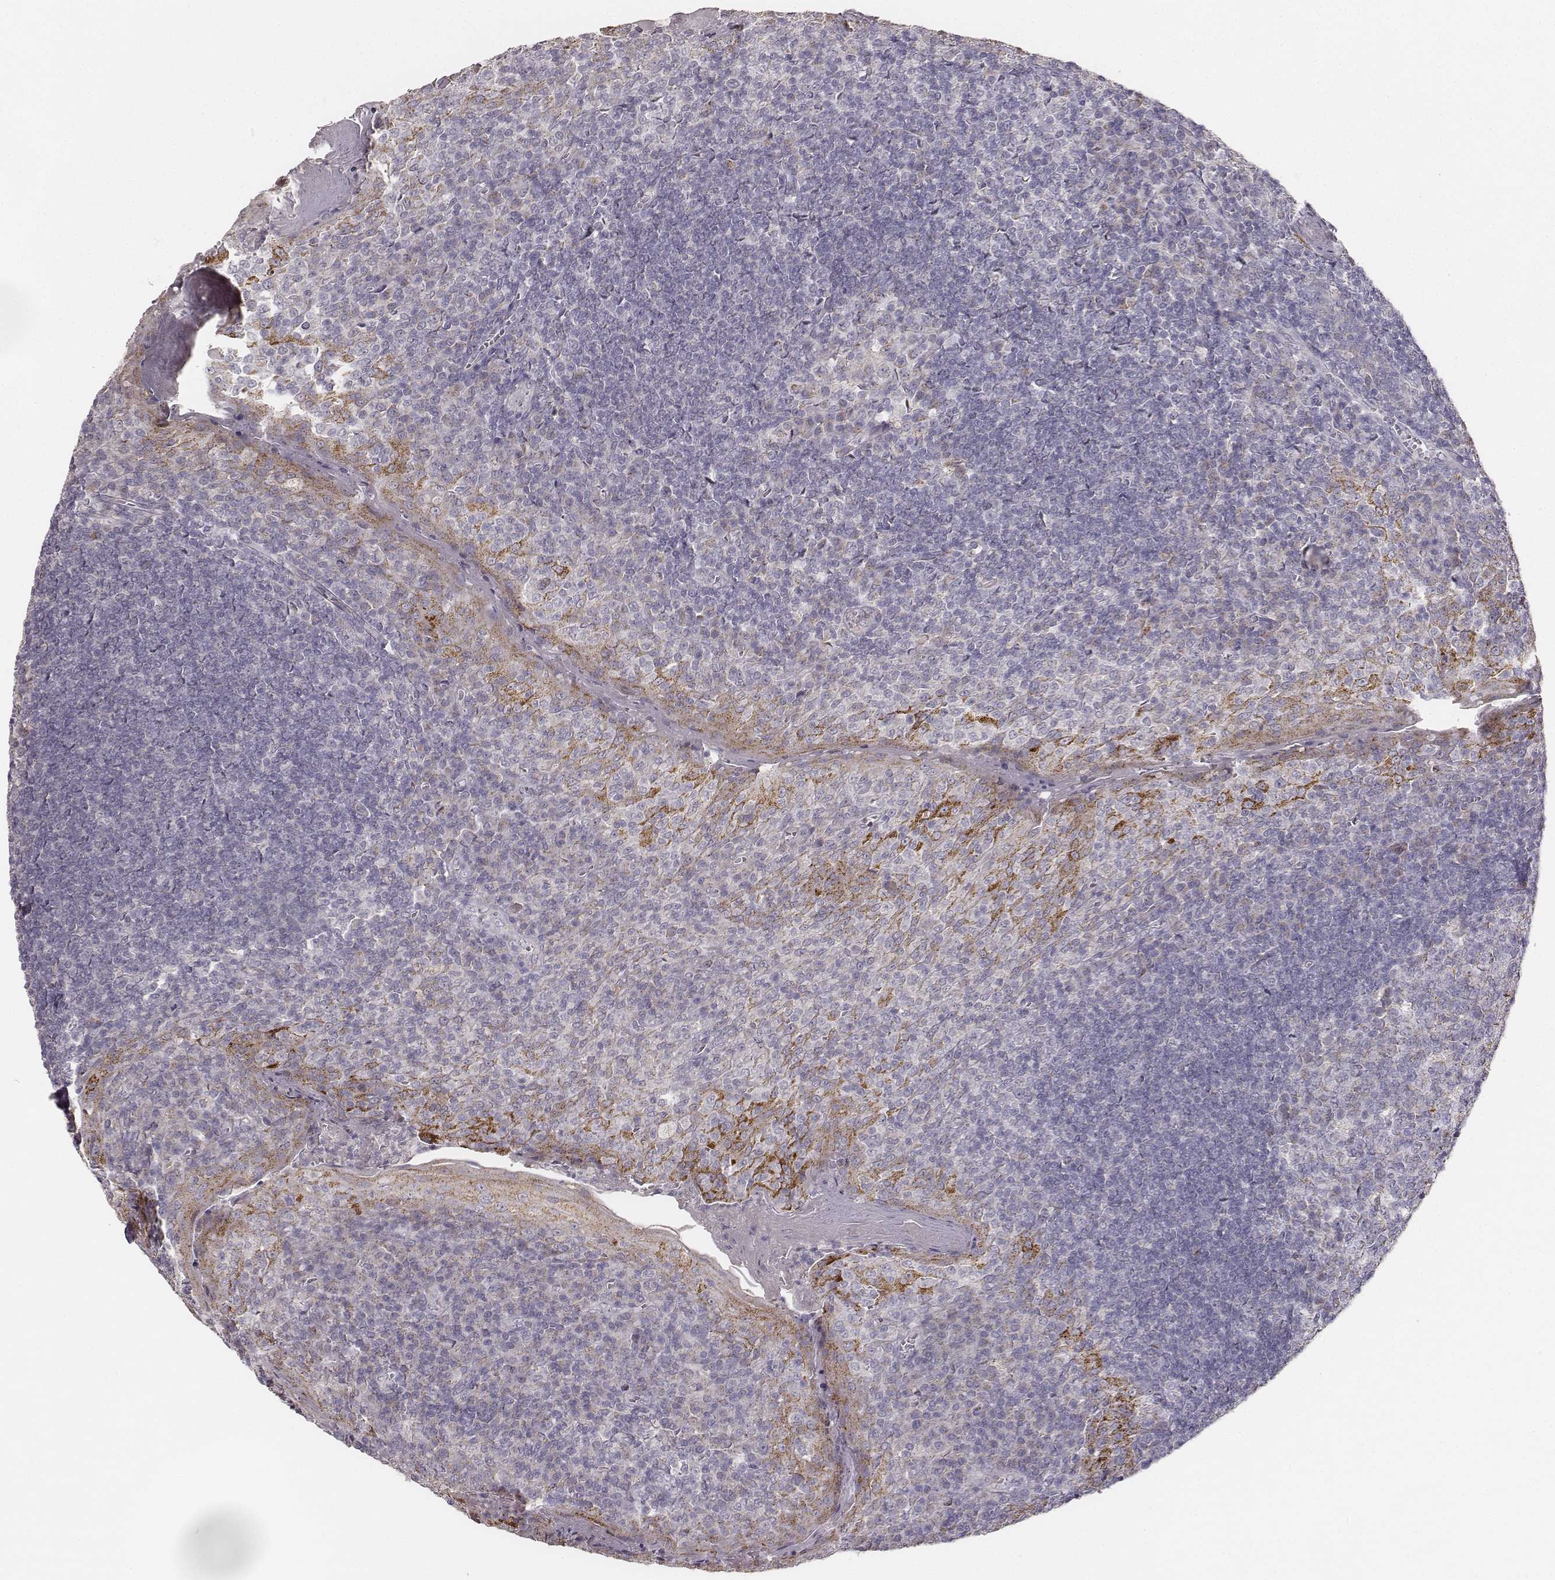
{"staining": {"intensity": "negative", "quantity": "none", "location": "none"}, "tissue": "tonsil", "cell_type": "Germinal center cells", "image_type": "normal", "snomed": [{"axis": "morphology", "description": "Normal tissue, NOS"}, {"axis": "topography", "description": "Tonsil"}], "caption": "High magnification brightfield microscopy of normal tonsil stained with DAB (3,3'-diaminobenzidine) (brown) and counterstained with hematoxylin (blue): germinal center cells show no significant positivity.", "gene": "ABCD3", "patient": {"sex": "female", "age": 13}}